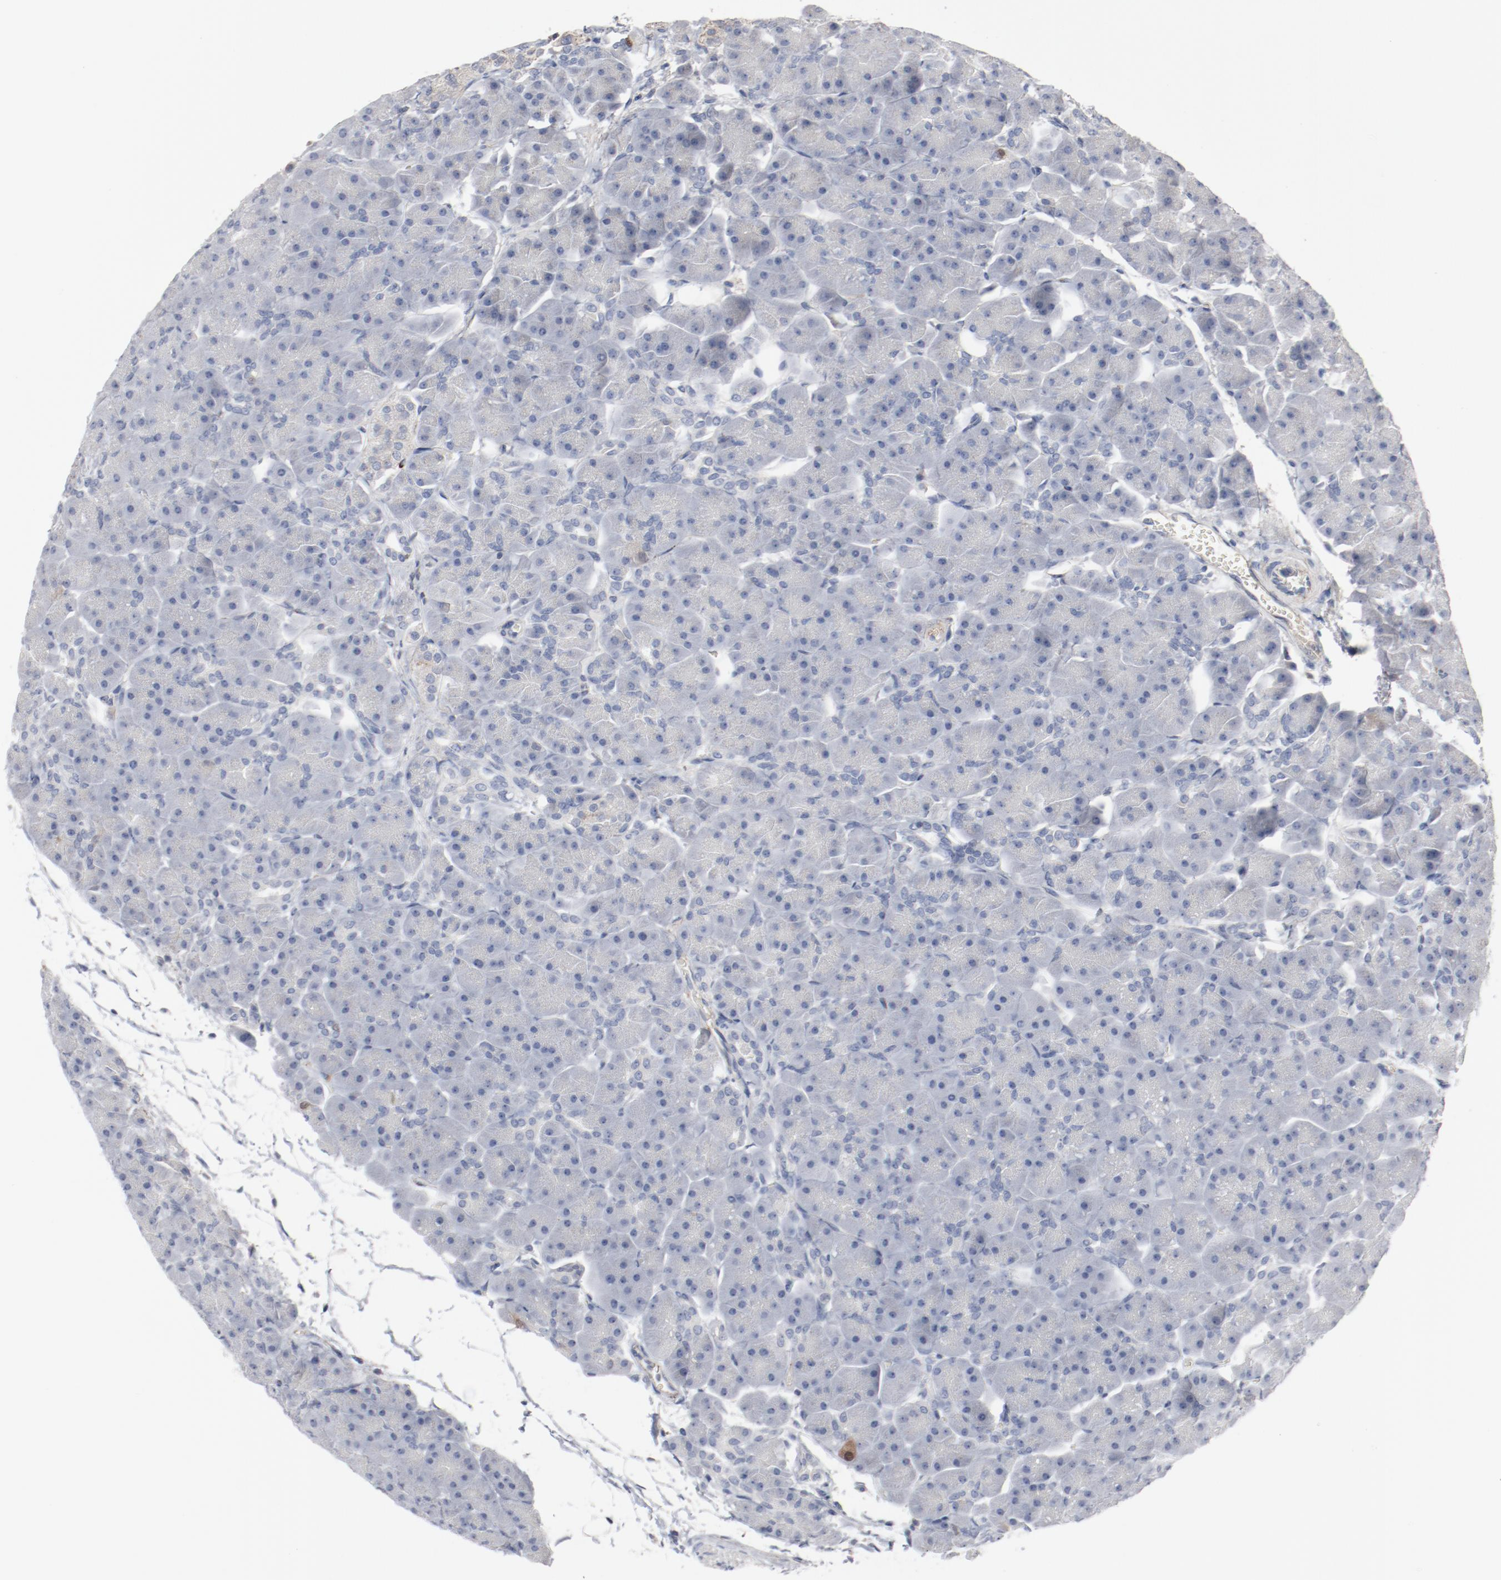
{"staining": {"intensity": "negative", "quantity": "none", "location": "none"}, "tissue": "pancreas", "cell_type": "Exocrine glandular cells", "image_type": "normal", "snomed": [{"axis": "morphology", "description": "Normal tissue, NOS"}, {"axis": "topography", "description": "Pancreas"}], "caption": "Immunohistochemistry of unremarkable pancreas reveals no staining in exocrine glandular cells.", "gene": "CDK1", "patient": {"sex": "male", "age": 66}}